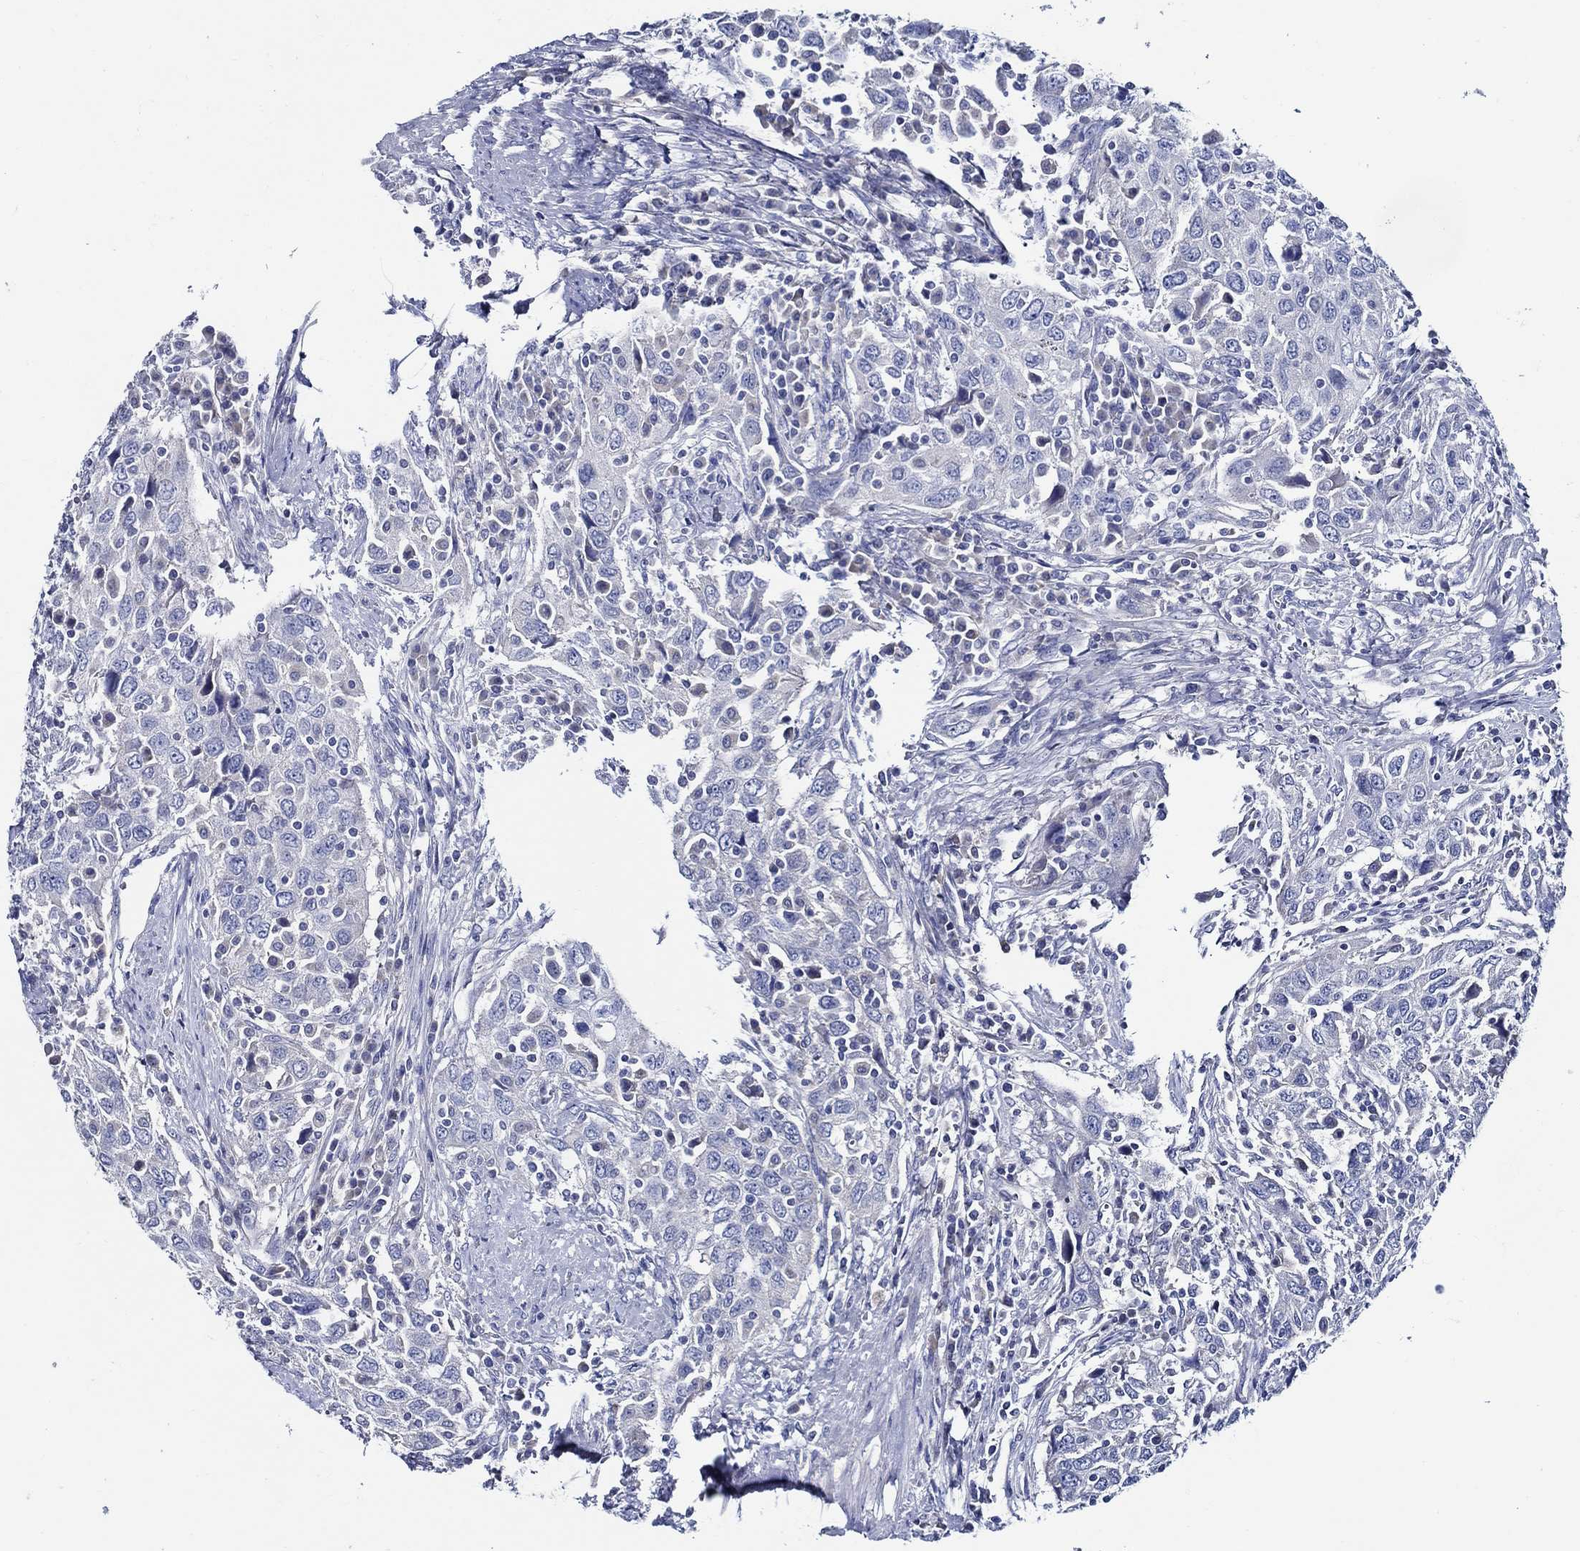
{"staining": {"intensity": "negative", "quantity": "none", "location": "none"}, "tissue": "urothelial cancer", "cell_type": "Tumor cells", "image_type": "cancer", "snomed": [{"axis": "morphology", "description": "Urothelial carcinoma, High grade"}, {"axis": "topography", "description": "Urinary bladder"}], "caption": "This is an IHC image of human high-grade urothelial carcinoma. There is no staining in tumor cells.", "gene": "SKOR1", "patient": {"sex": "male", "age": 76}}